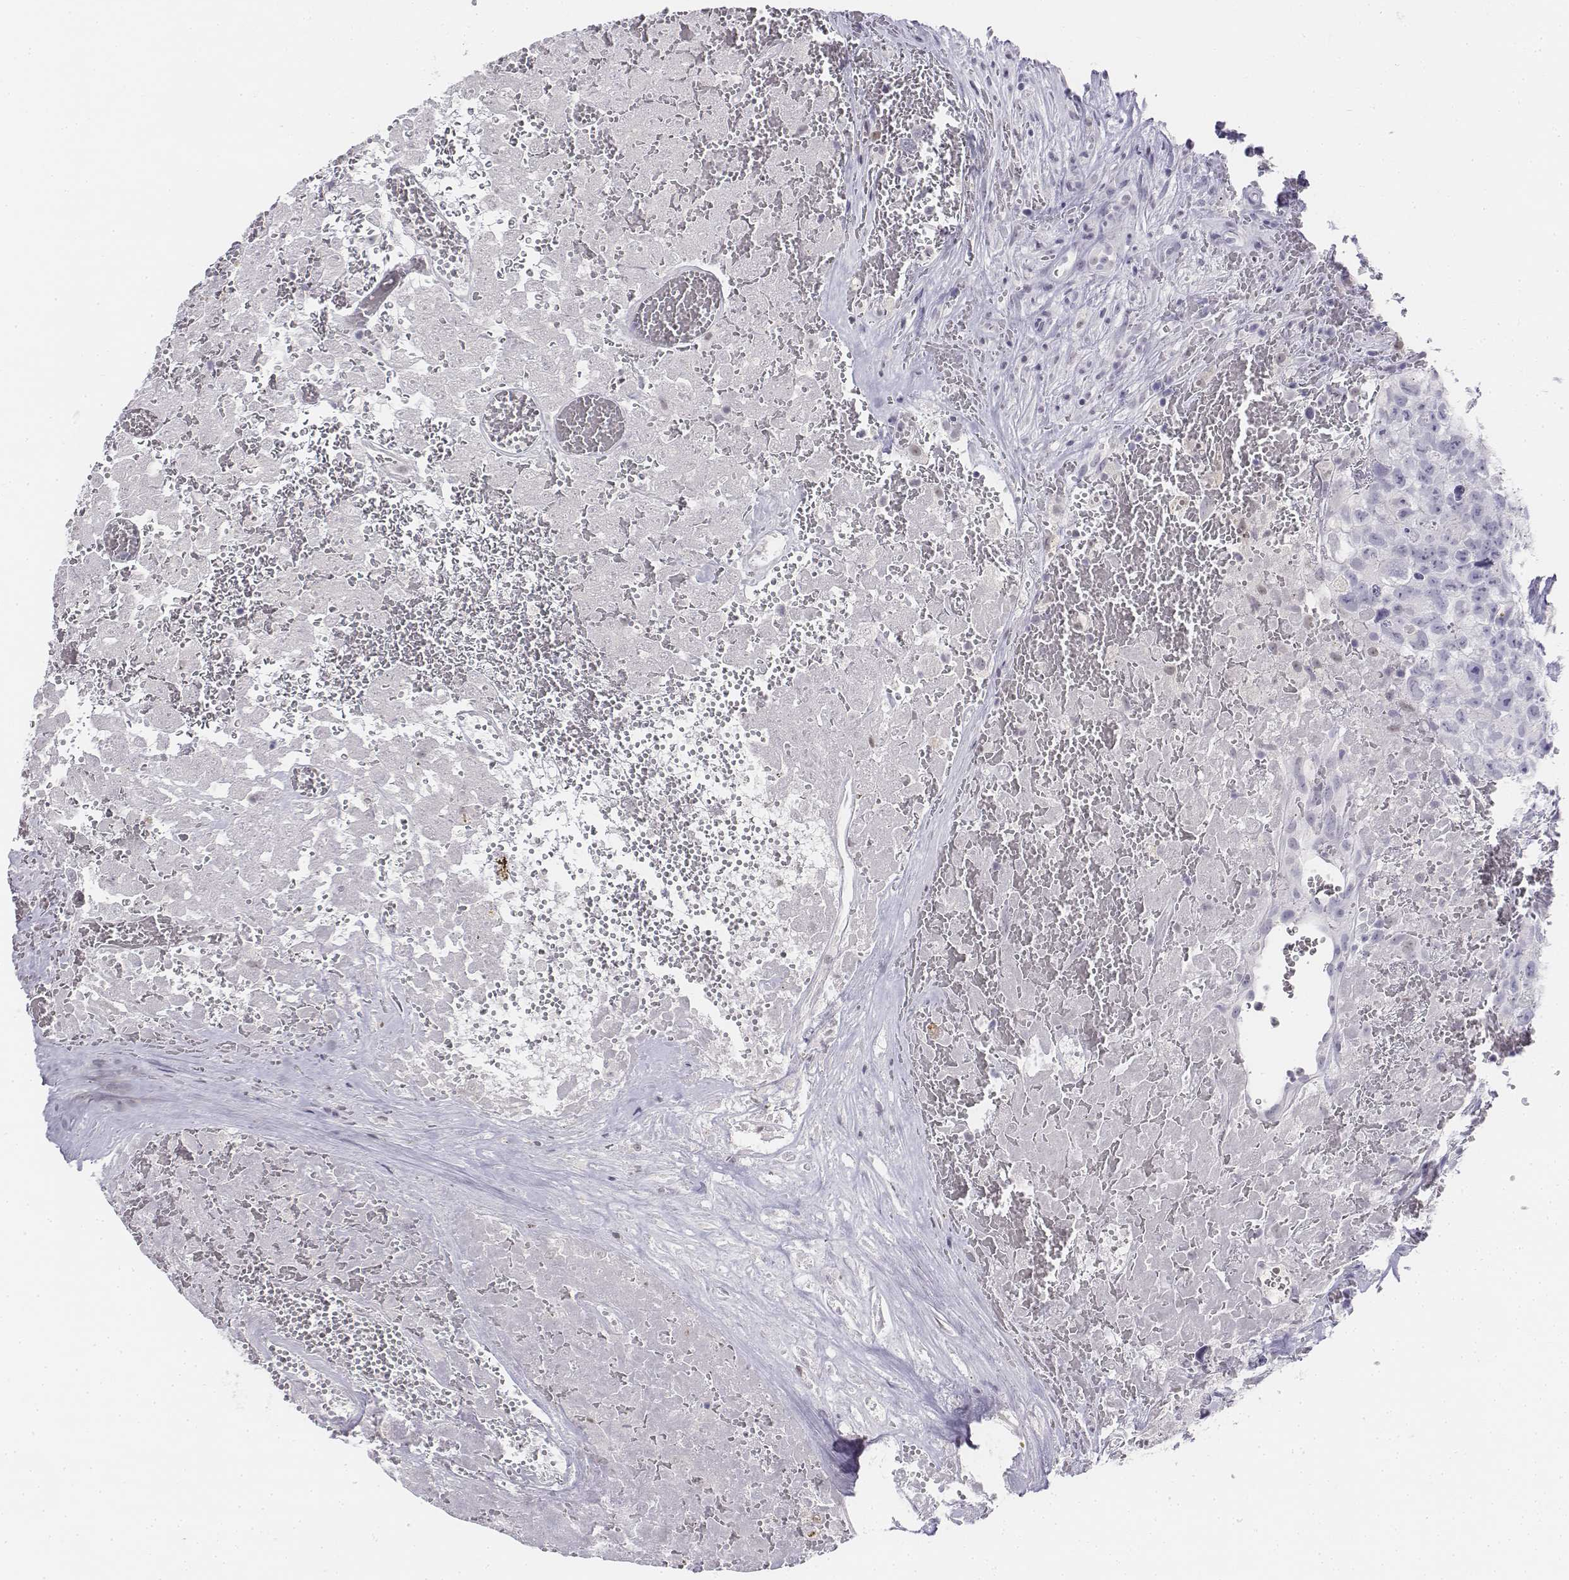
{"staining": {"intensity": "negative", "quantity": "none", "location": "none"}, "tissue": "testis cancer", "cell_type": "Tumor cells", "image_type": "cancer", "snomed": [{"axis": "morphology", "description": "Carcinoma, Embryonal, NOS"}, {"axis": "topography", "description": "Testis"}], "caption": "This is a photomicrograph of immunohistochemistry (IHC) staining of embryonal carcinoma (testis), which shows no staining in tumor cells. The staining is performed using DAB (3,3'-diaminobenzidine) brown chromogen with nuclei counter-stained in using hematoxylin.", "gene": "UCN2", "patient": {"sex": "male", "age": 18}}